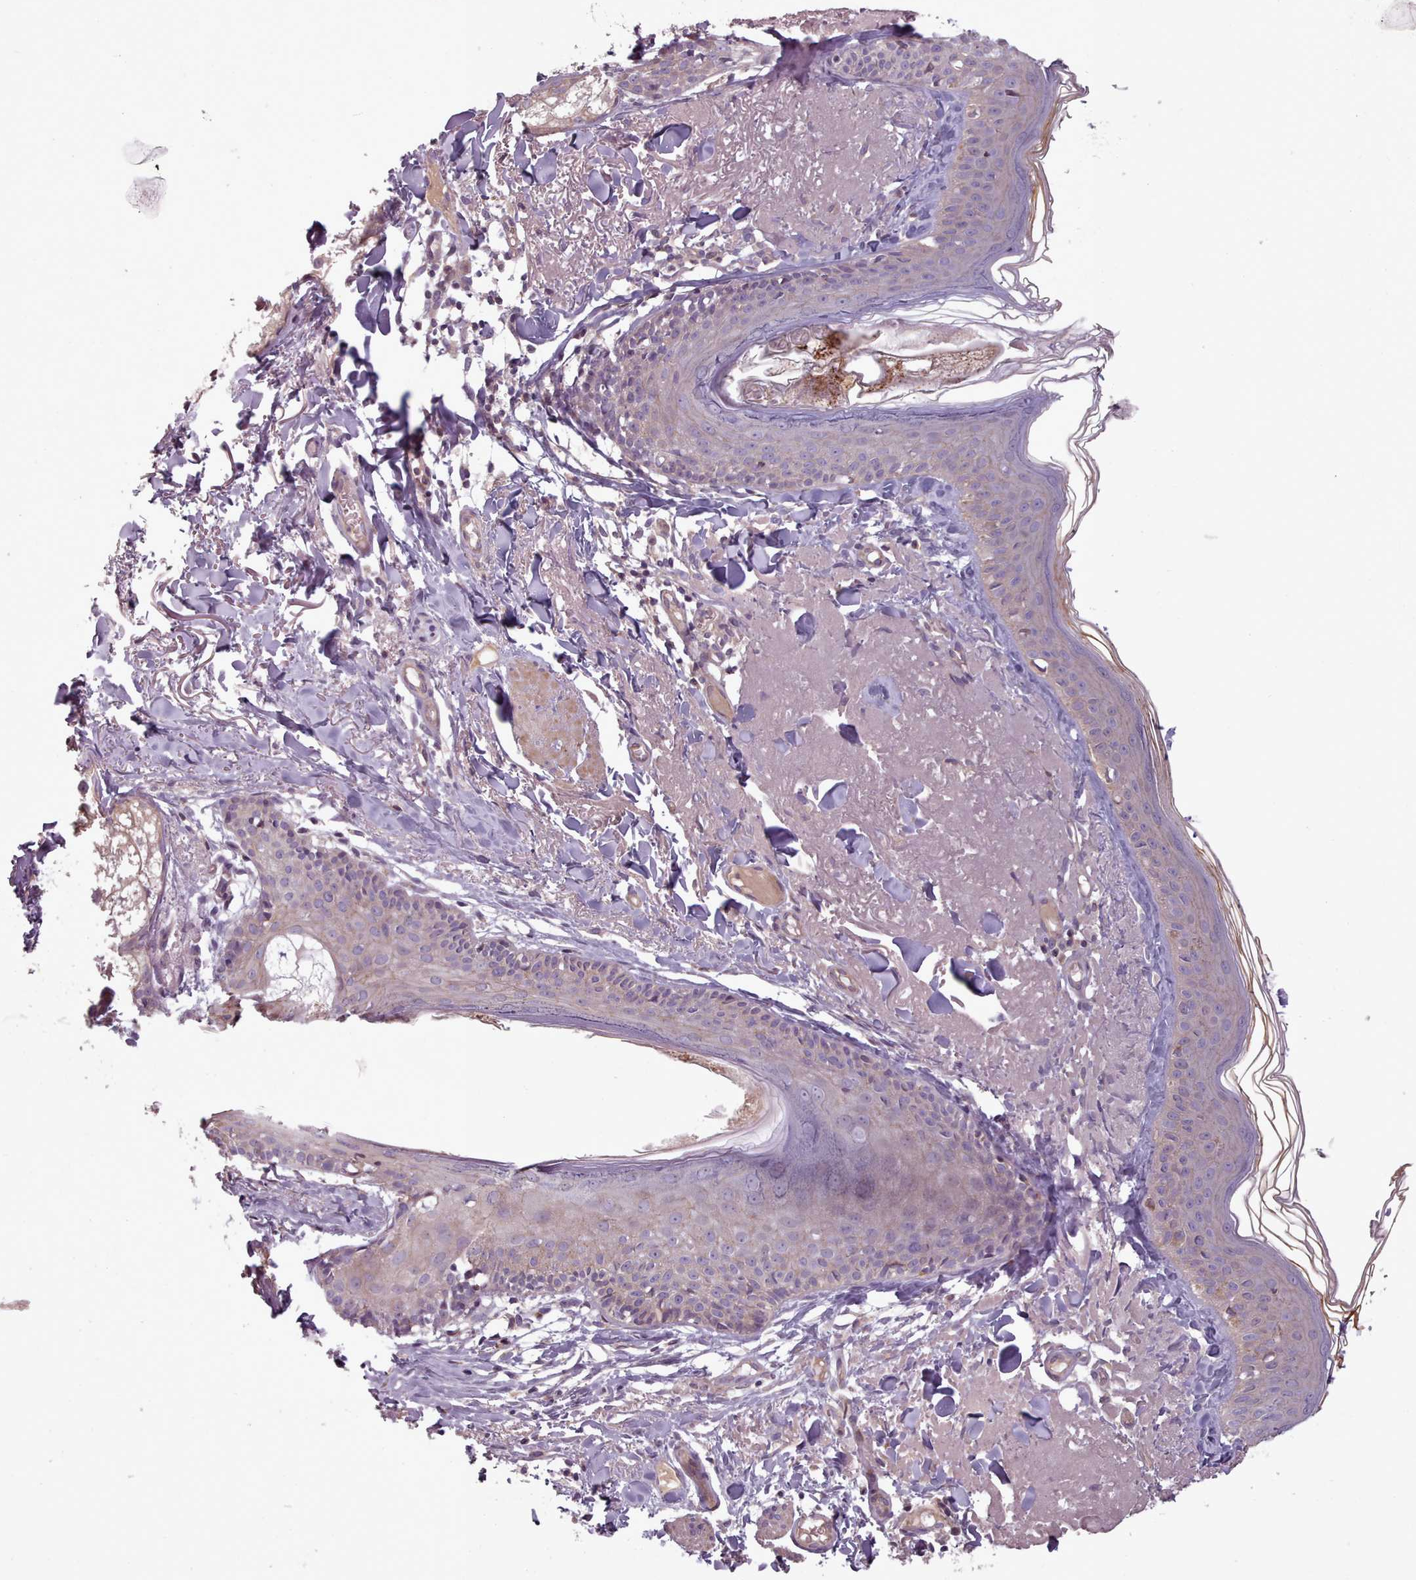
{"staining": {"intensity": "moderate", "quantity": "25%-75%", "location": "cytoplasmic/membranous"}, "tissue": "skin", "cell_type": "Fibroblasts", "image_type": "normal", "snomed": [{"axis": "morphology", "description": "Normal tissue, NOS"}, {"axis": "morphology", "description": "Malignant melanoma, NOS"}, {"axis": "topography", "description": "Skin"}], "caption": "Immunohistochemistry (IHC) micrograph of unremarkable human skin stained for a protein (brown), which exhibits medium levels of moderate cytoplasmic/membranous positivity in approximately 25%-75% of fibroblasts.", "gene": "NT5DC2", "patient": {"sex": "male", "age": 80}}